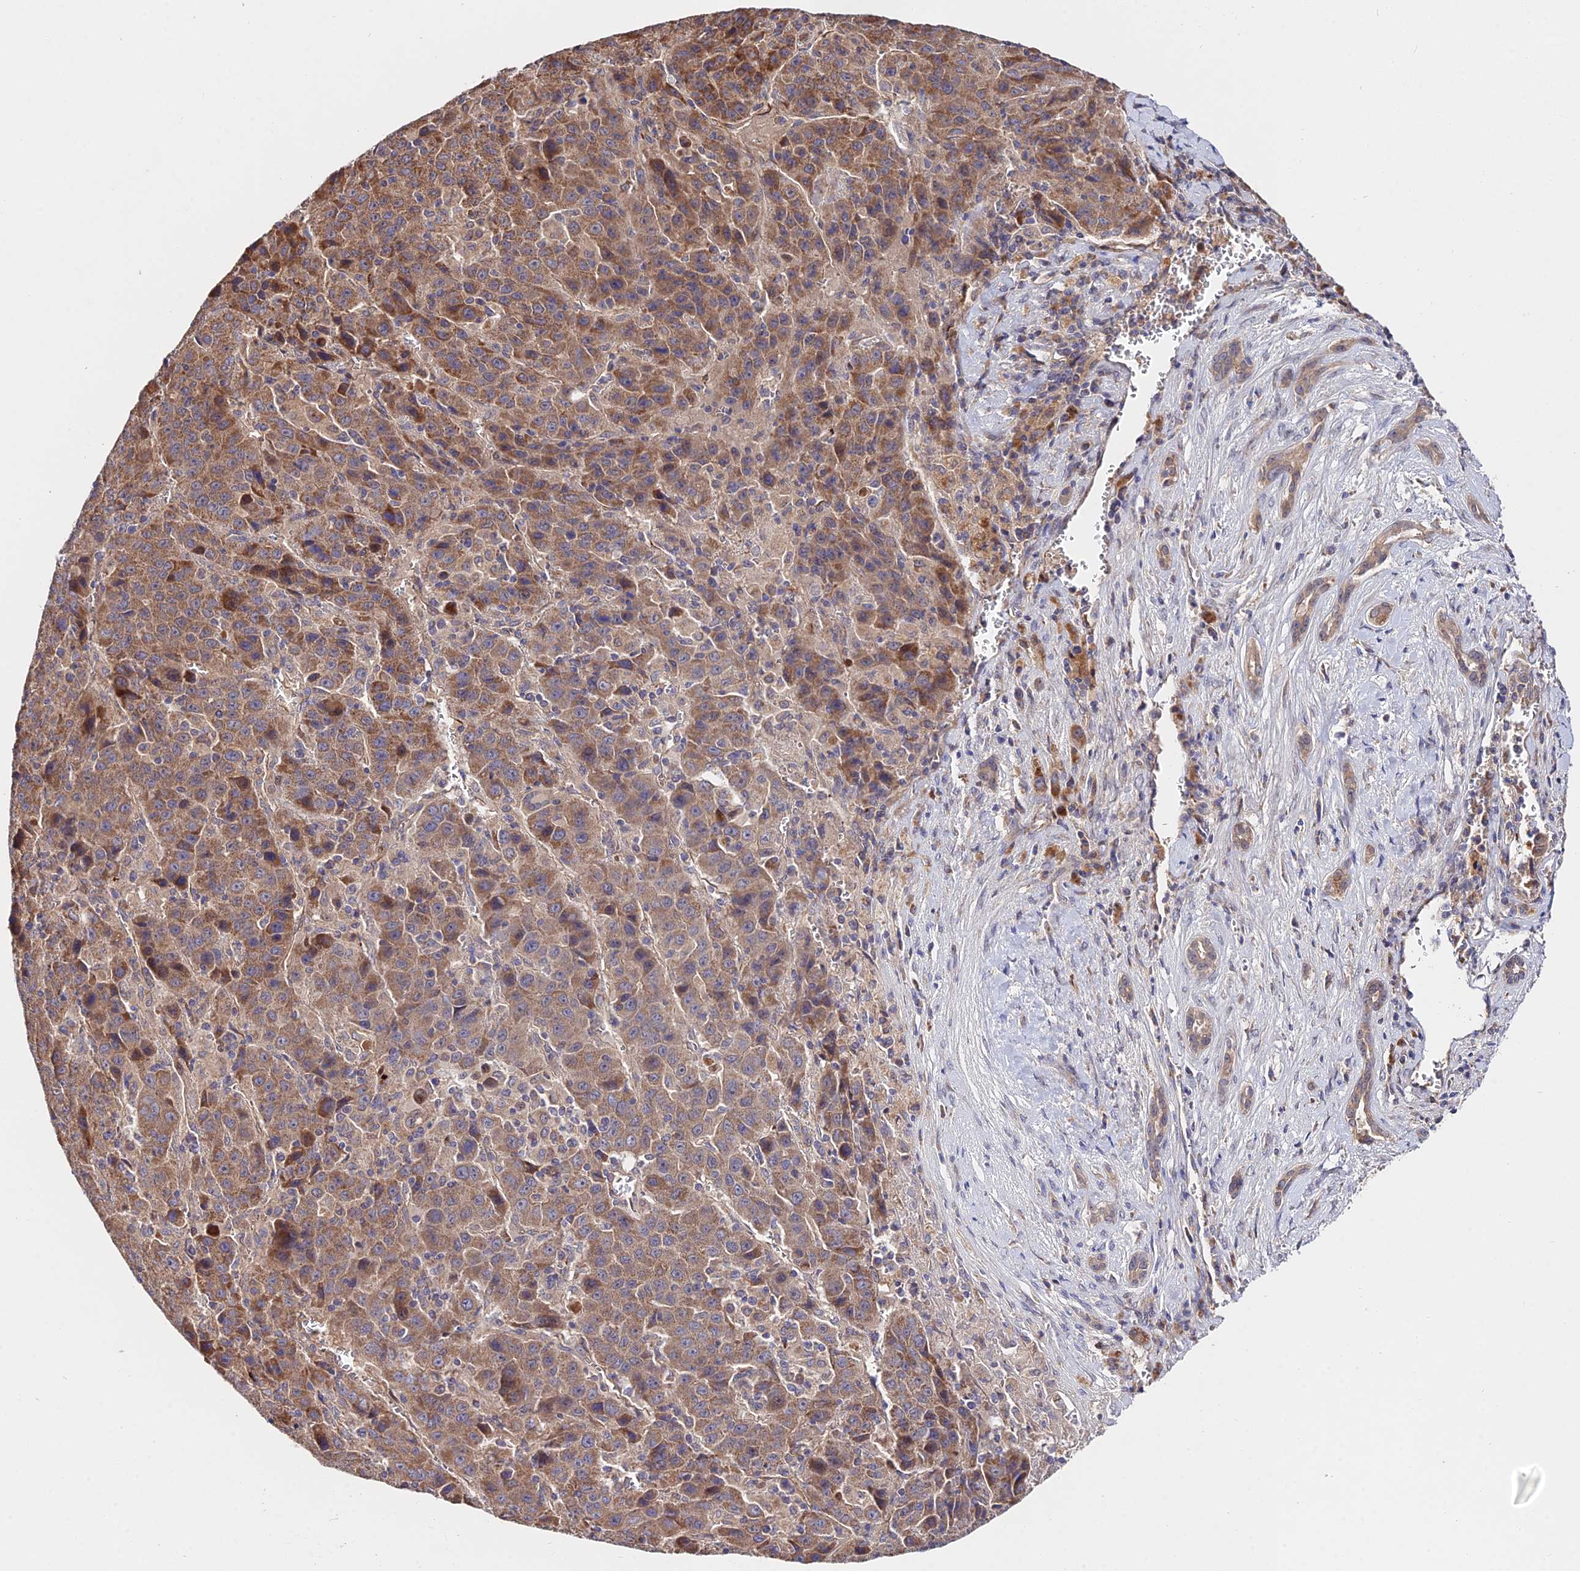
{"staining": {"intensity": "moderate", "quantity": "25%-75%", "location": "cytoplasmic/membranous"}, "tissue": "liver cancer", "cell_type": "Tumor cells", "image_type": "cancer", "snomed": [{"axis": "morphology", "description": "Carcinoma, Hepatocellular, NOS"}, {"axis": "topography", "description": "Liver"}], "caption": "This is a histology image of immunohistochemistry (IHC) staining of hepatocellular carcinoma (liver), which shows moderate positivity in the cytoplasmic/membranous of tumor cells.", "gene": "CDC37L1", "patient": {"sex": "female", "age": 53}}